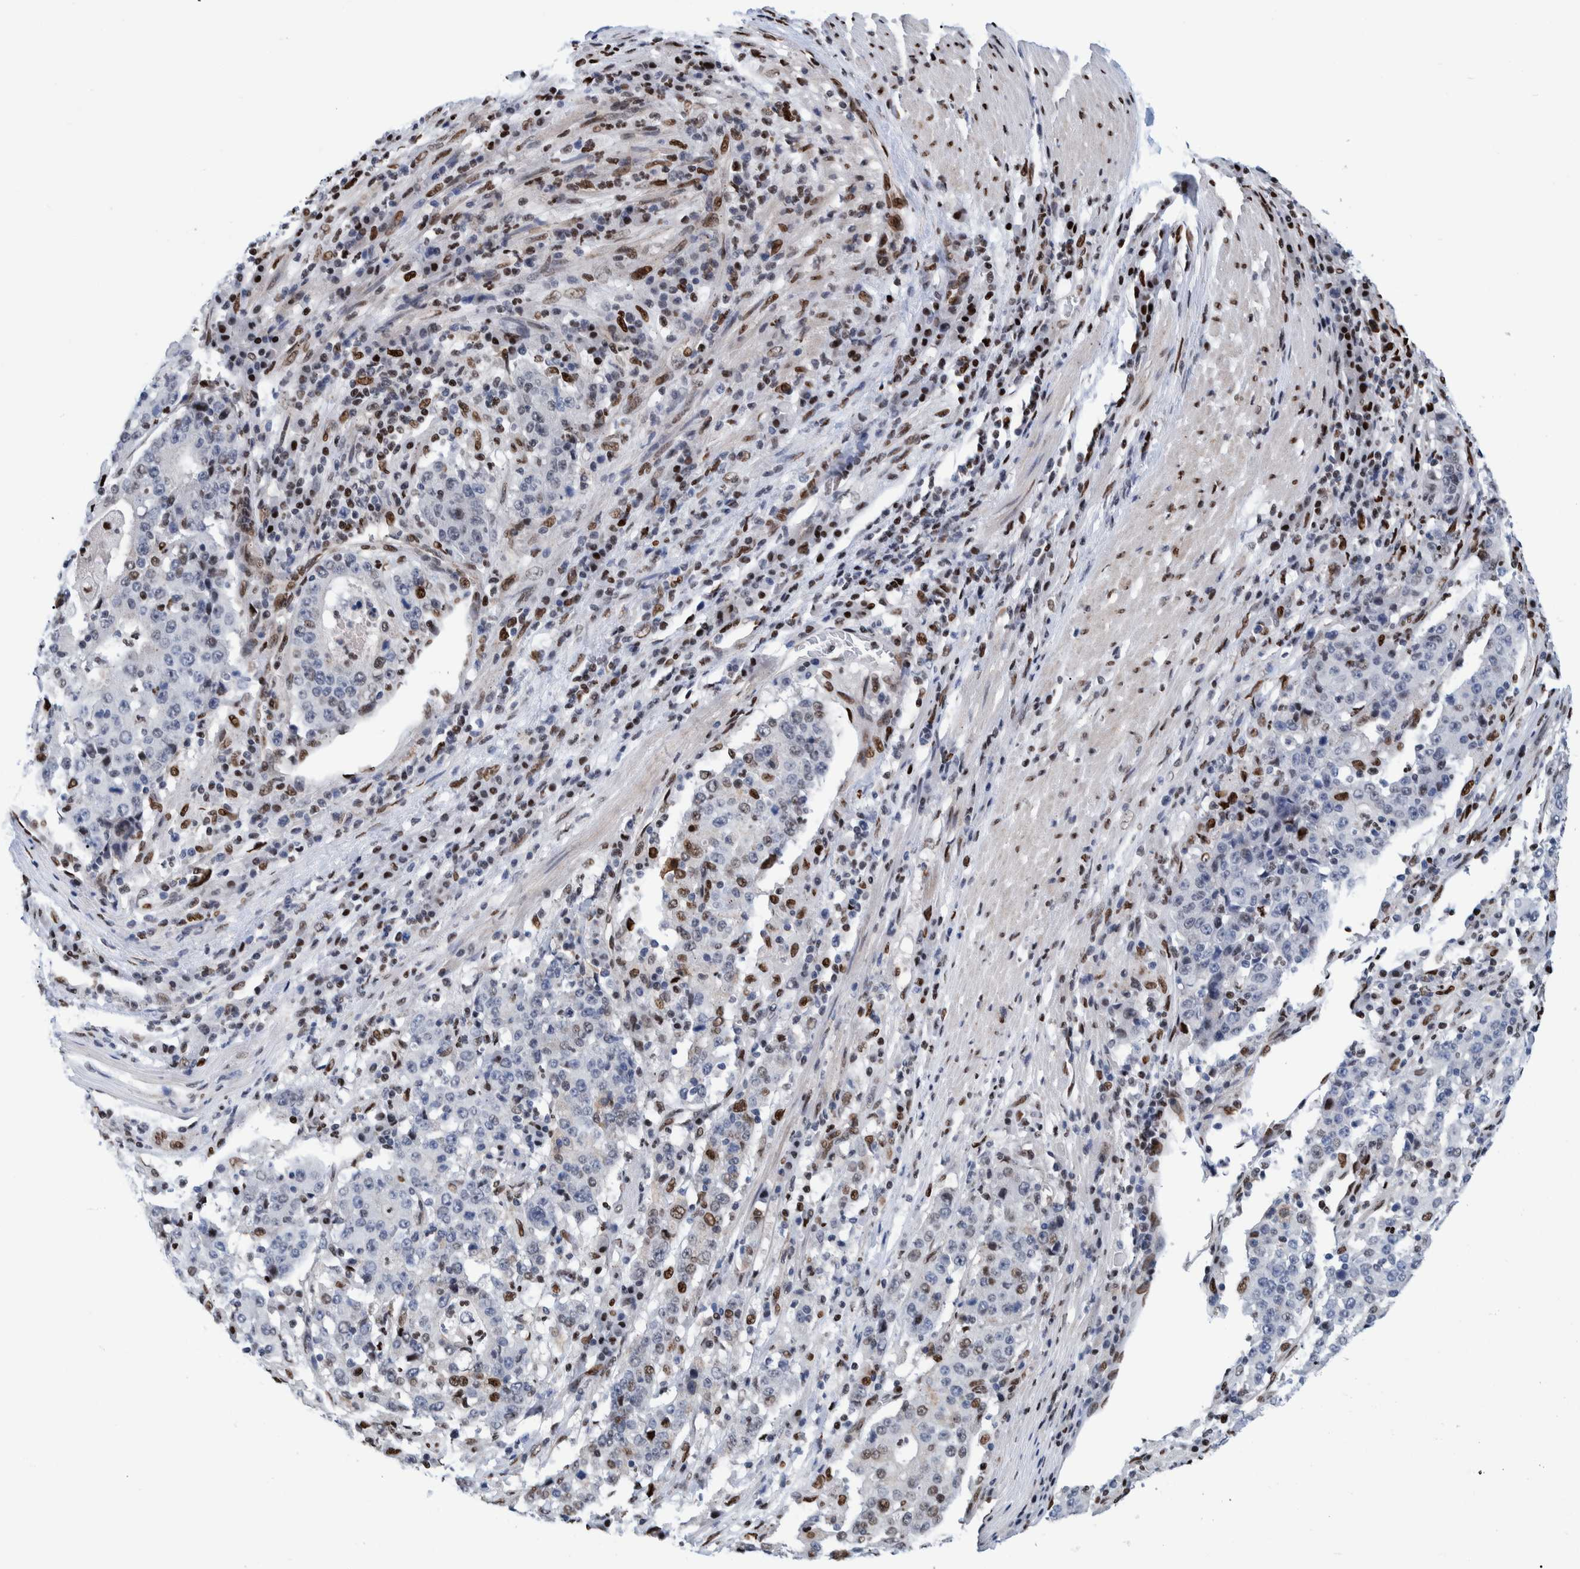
{"staining": {"intensity": "weak", "quantity": "<25%", "location": "nuclear"}, "tissue": "stomach cancer", "cell_type": "Tumor cells", "image_type": "cancer", "snomed": [{"axis": "morphology", "description": "Adenocarcinoma, NOS"}, {"axis": "topography", "description": "Stomach"}], "caption": "An immunohistochemistry micrograph of stomach cancer (adenocarcinoma) is shown. There is no staining in tumor cells of stomach cancer (adenocarcinoma).", "gene": "HEATR9", "patient": {"sex": "male", "age": 59}}